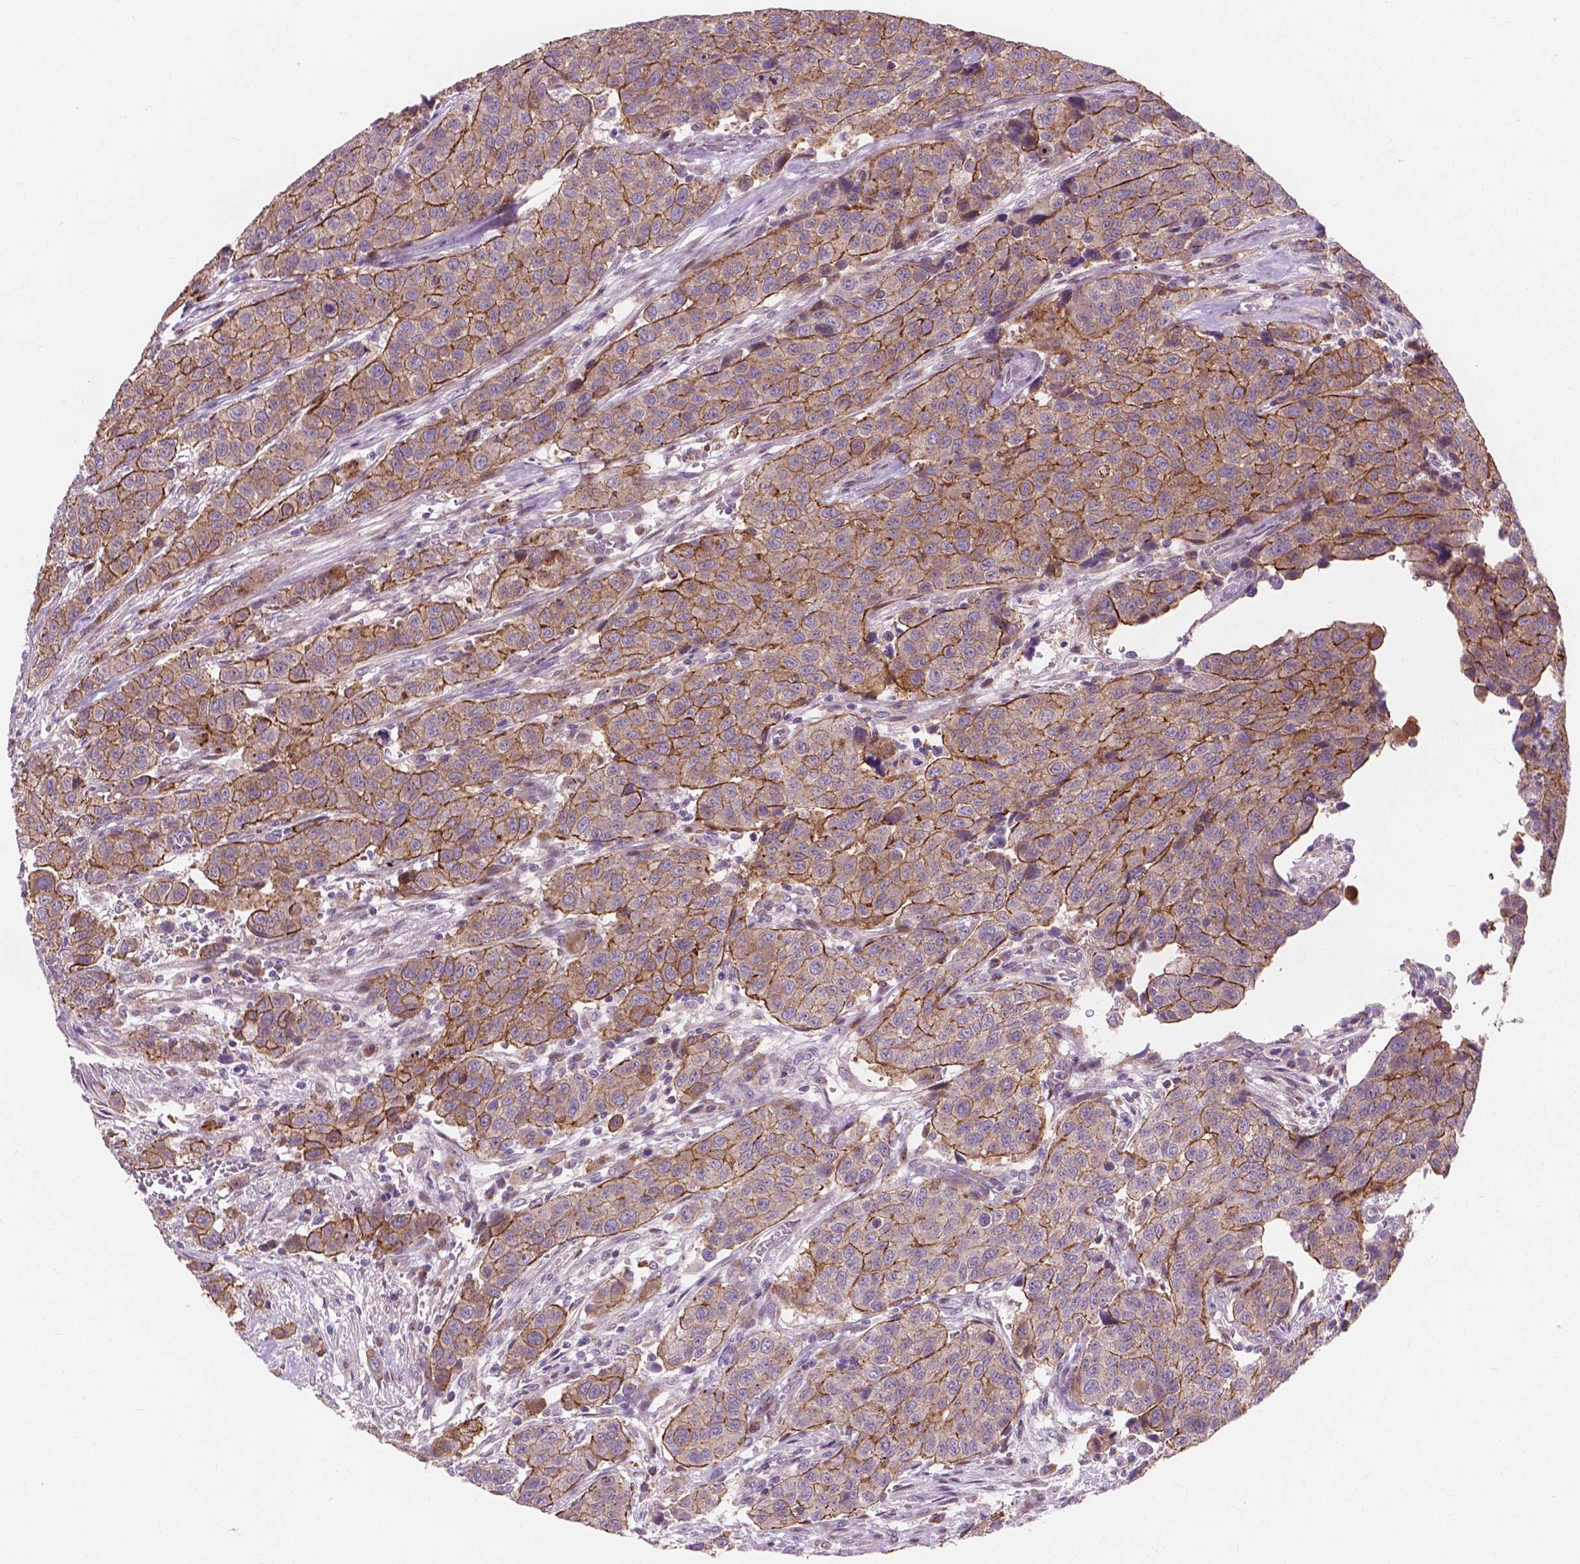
{"staining": {"intensity": "moderate", "quantity": "<25%", "location": "cytoplasmic/membranous"}, "tissue": "urothelial cancer", "cell_type": "Tumor cells", "image_type": "cancer", "snomed": [{"axis": "morphology", "description": "Urothelial carcinoma, High grade"}, {"axis": "topography", "description": "Urinary bladder"}], "caption": "This photomicrograph reveals immunohistochemistry (IHC) staining of human urothelial carcinoma (high-grade), with low moderate cytoplasmic/membranous expression in about <25% of tumor cells.", "gene": "MYH14", "patient": {"sex": "female", "age": 58}}